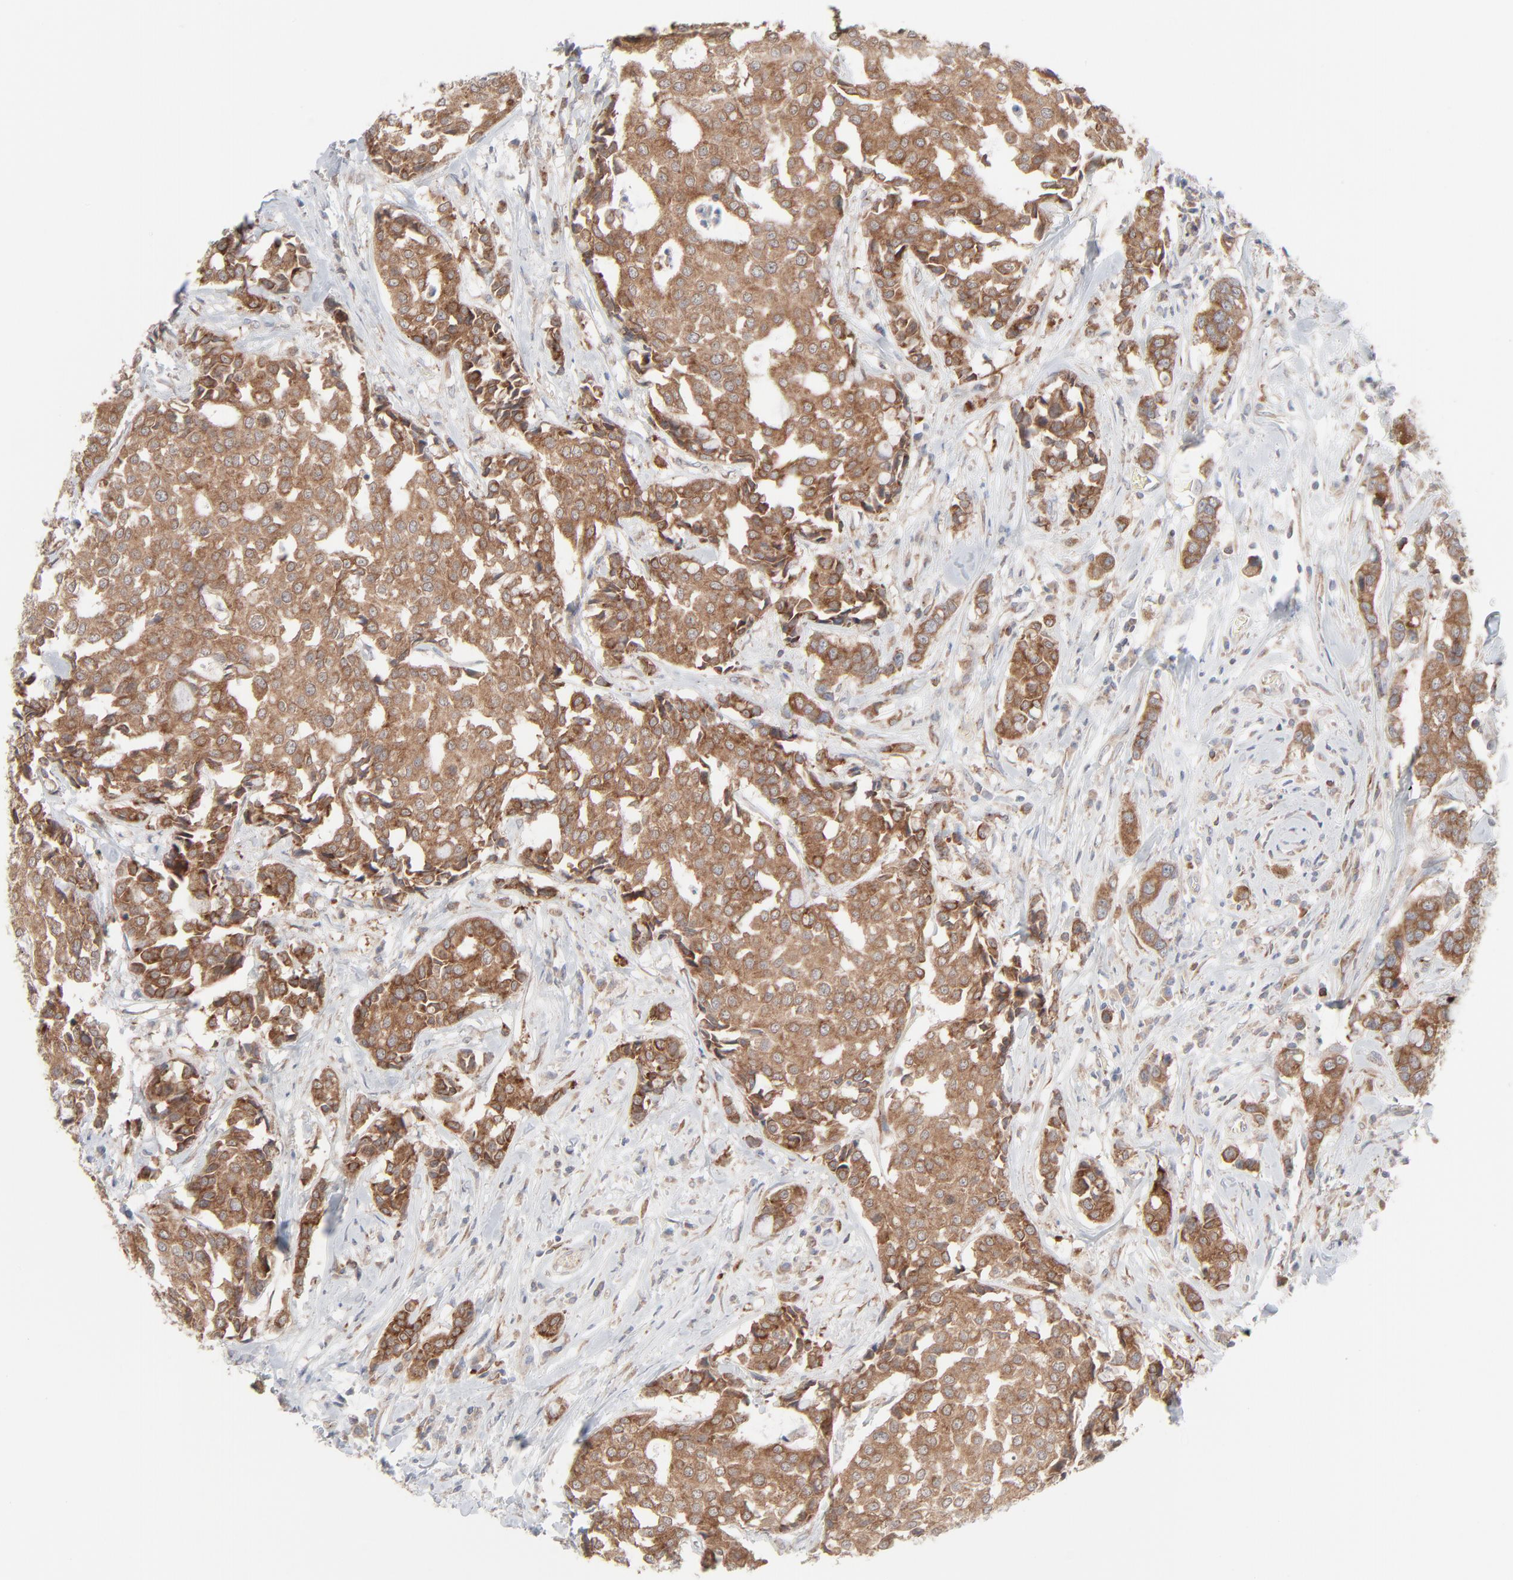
{"staining": {"intensity": "strong", "quantity": ">75%", "location": "cytoplasmic/membranous"}, "tissue": "breast cancer", "cell_type": "Tumor cells", "image_type": "cancer", "snomed": [{"axis": "morphology", "description": "Duct carcinoma"}, {"axis": "topography", "description": "Breast"}], "caption": "Immunohistochemistry (IHC) staining of breast intraductal carcinoma, which shows high levels of strong cytoplasmic/membranous positivity in approximately >75% of tumor cells indicating strong cytoplasmic/membranous protein positivity. The staining was performed using DAB (3,3'-diaminobenzidine) (brown) for protein detection and nuclei were counterstained in hematoxylin (blue).", "gene": "KDSR", "patient": {"sex": "female", "age": 27}}